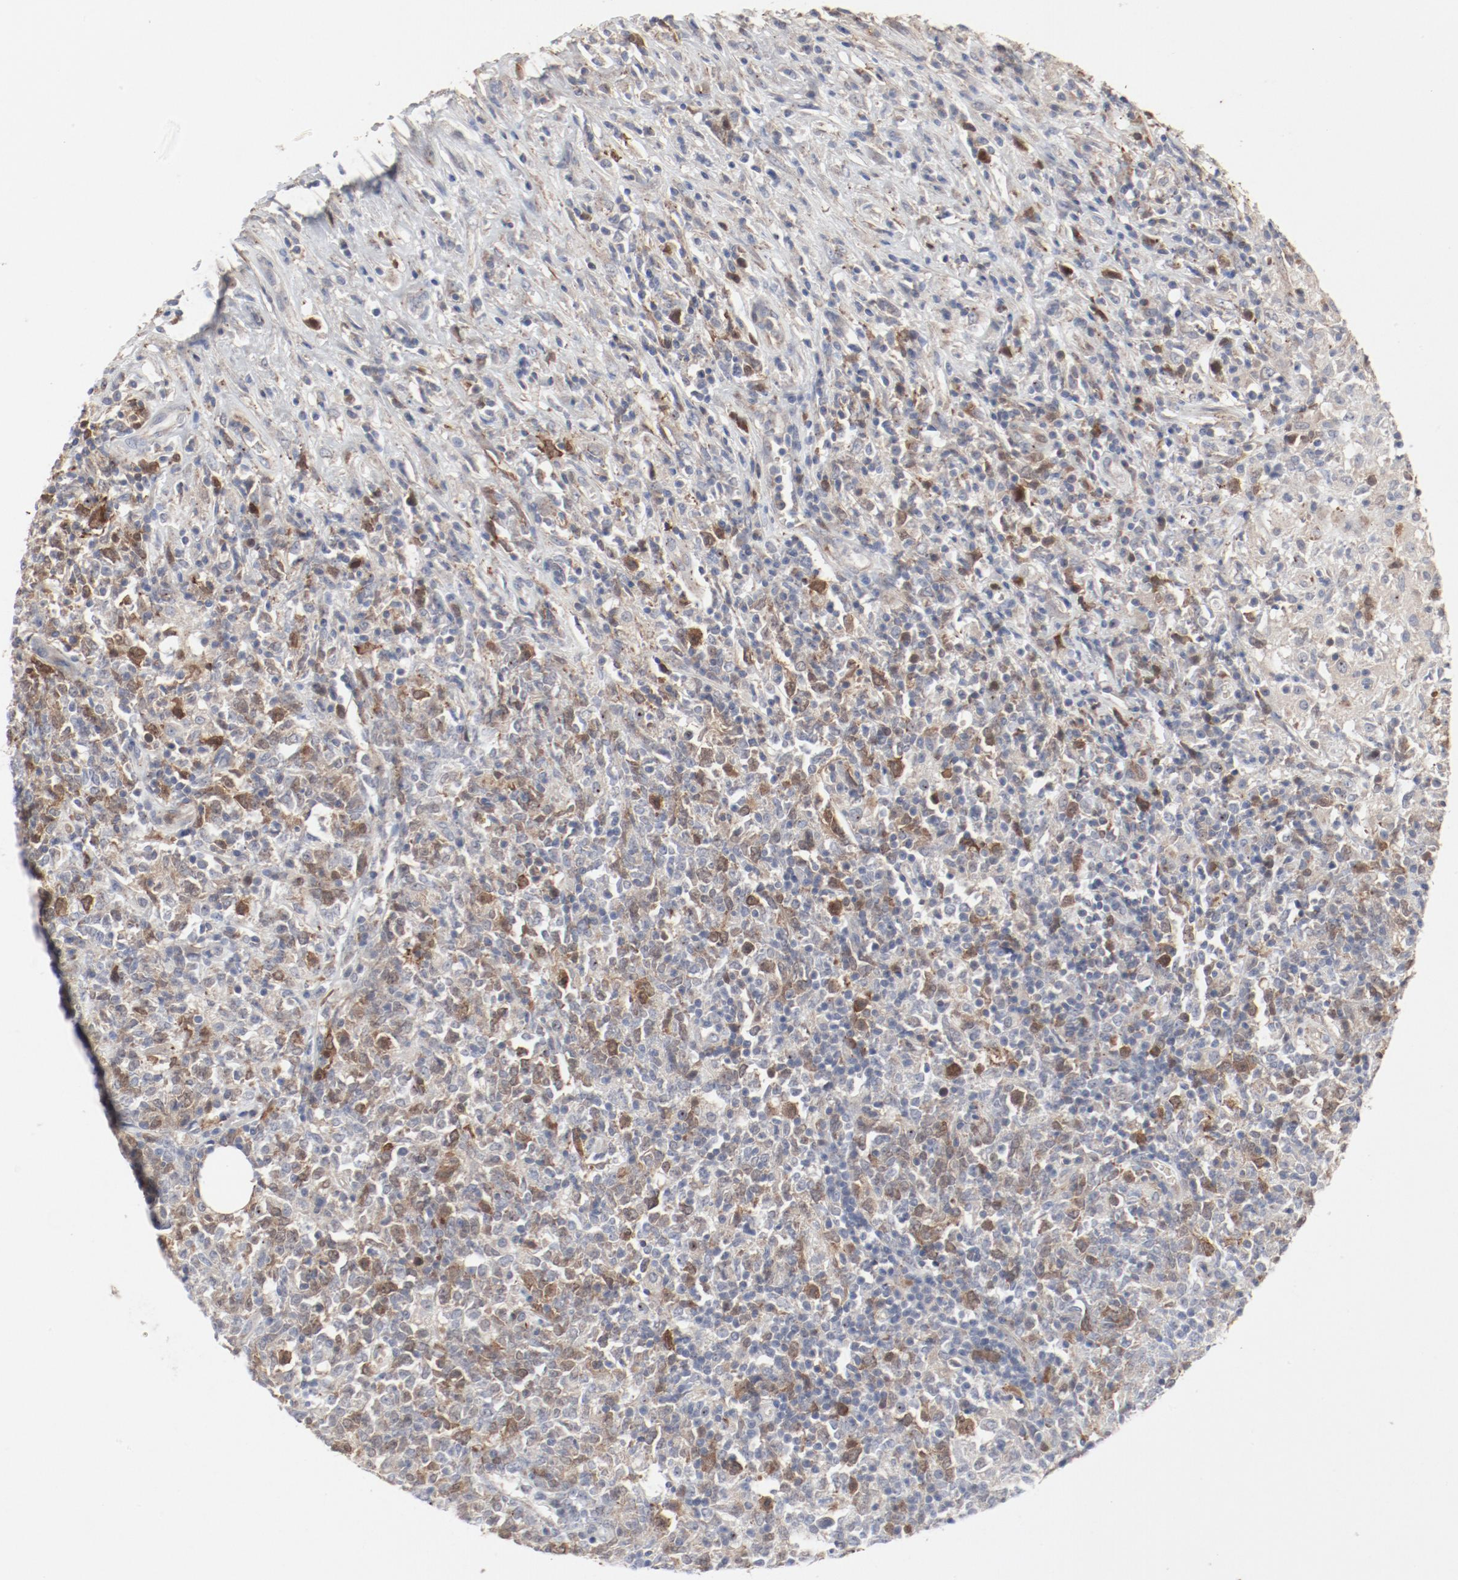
{"staining": {"intensity": "moderate", "quantity": "25%-75%", "location": "nuclear"}, "tissue": "lymphoma", "cell_type": "Tumor cells", "image_type": "cancer", "snomed": [{"axis": "morphology", "description": "Malignant lymphoma, non-Hodgkin's type, High grade"}, {"axis": "topography", "description": "Lymph node"}], "caption": "This histopathology image shows IHC staining of lymphoma, with medium moderate nuclear positivity in about 25%-75% of tumor cells.", "gene": "CDK1", "patient": {"sex": "female", "age": 84}}